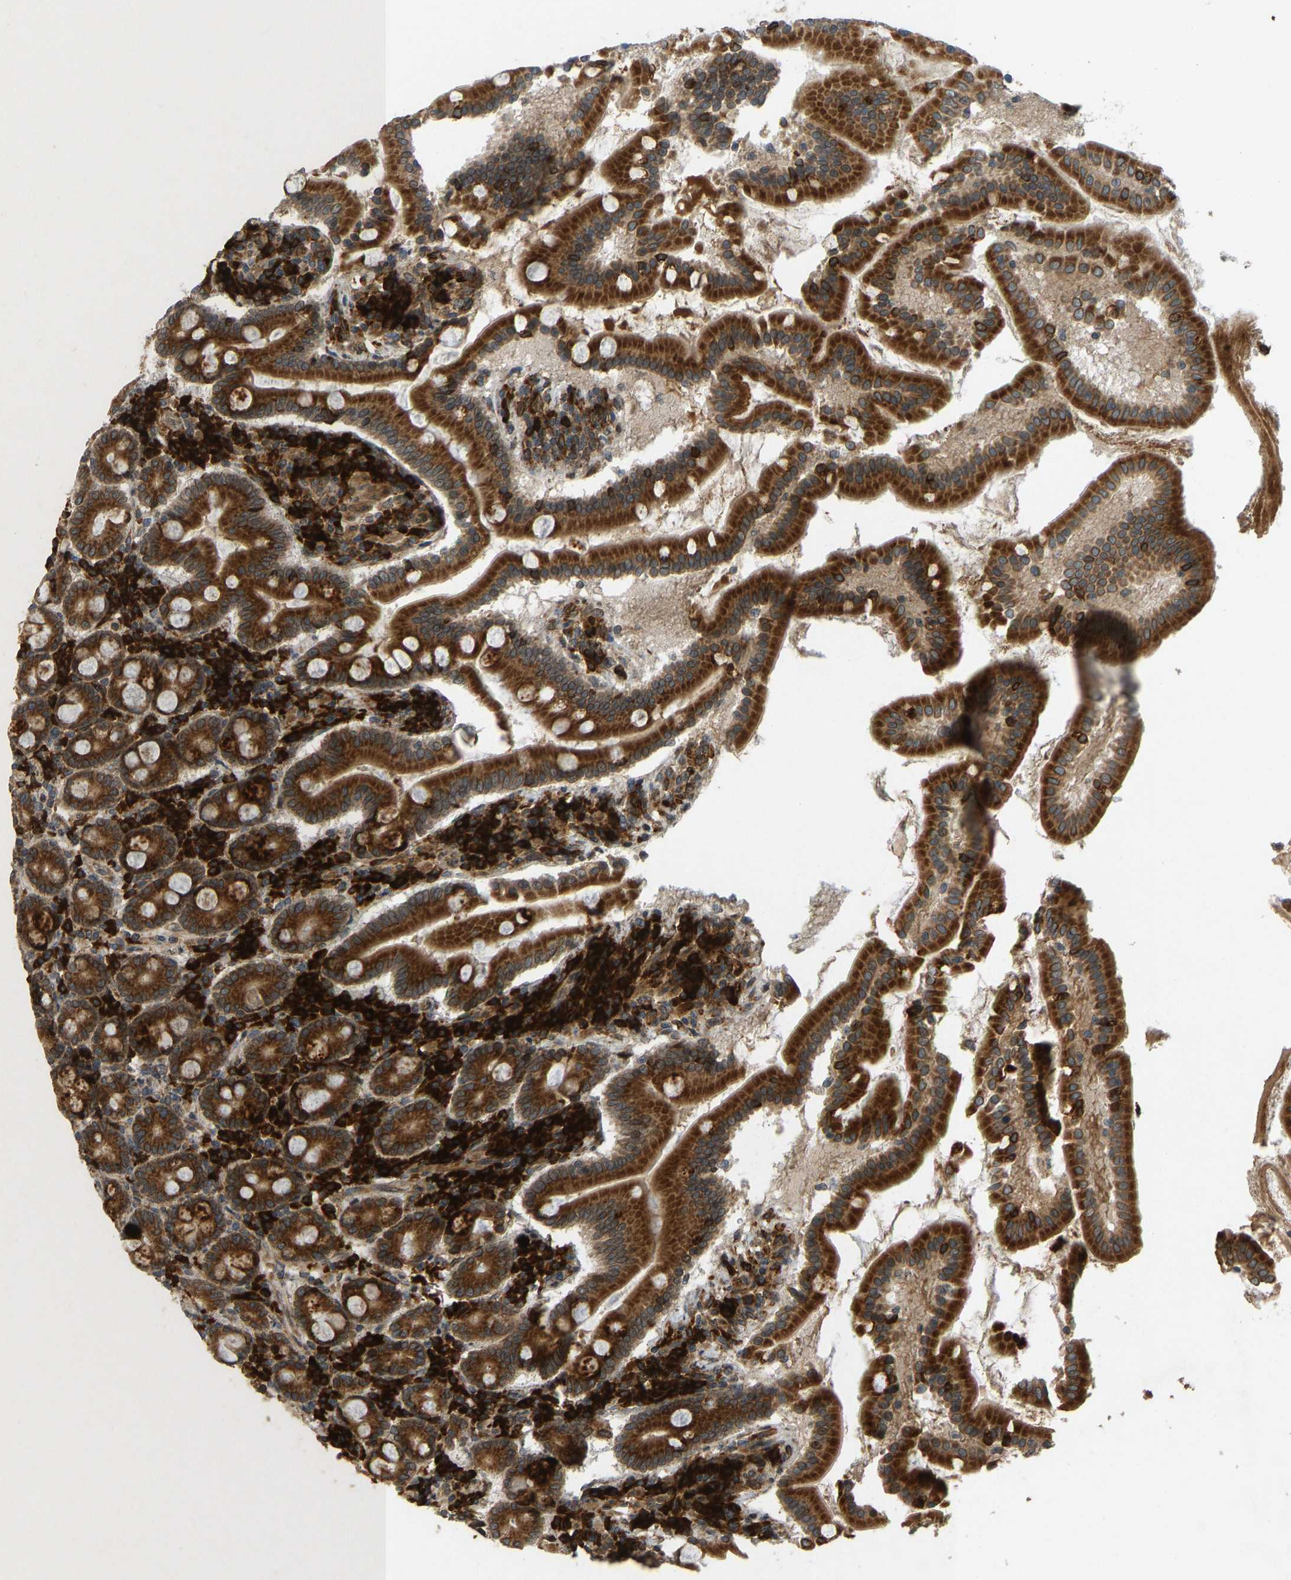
{"staining": {"intensity": "strong", "quantity": ">75%", "location": "cytoplasmic/membranous"}, "tissue": "duodenum", "cell_type": "Glandular cells", "image_type": "normal", "snomed": [{"axis": "morphology", "description": "Normal tissue, NOS"}, {"axis": "topography", "description": "Duodenum"}], "caption": "Immunohistochemistry of unremarkable duodenum exhibits high levels of strong cytoplasmic/membranous expression in approximately >75% of glandular cells. (brown staining indicates protein expression, while blue staining denotes nuclei).", "gene": "RPN2", "patient": {"sex": "male", "age": 50}}